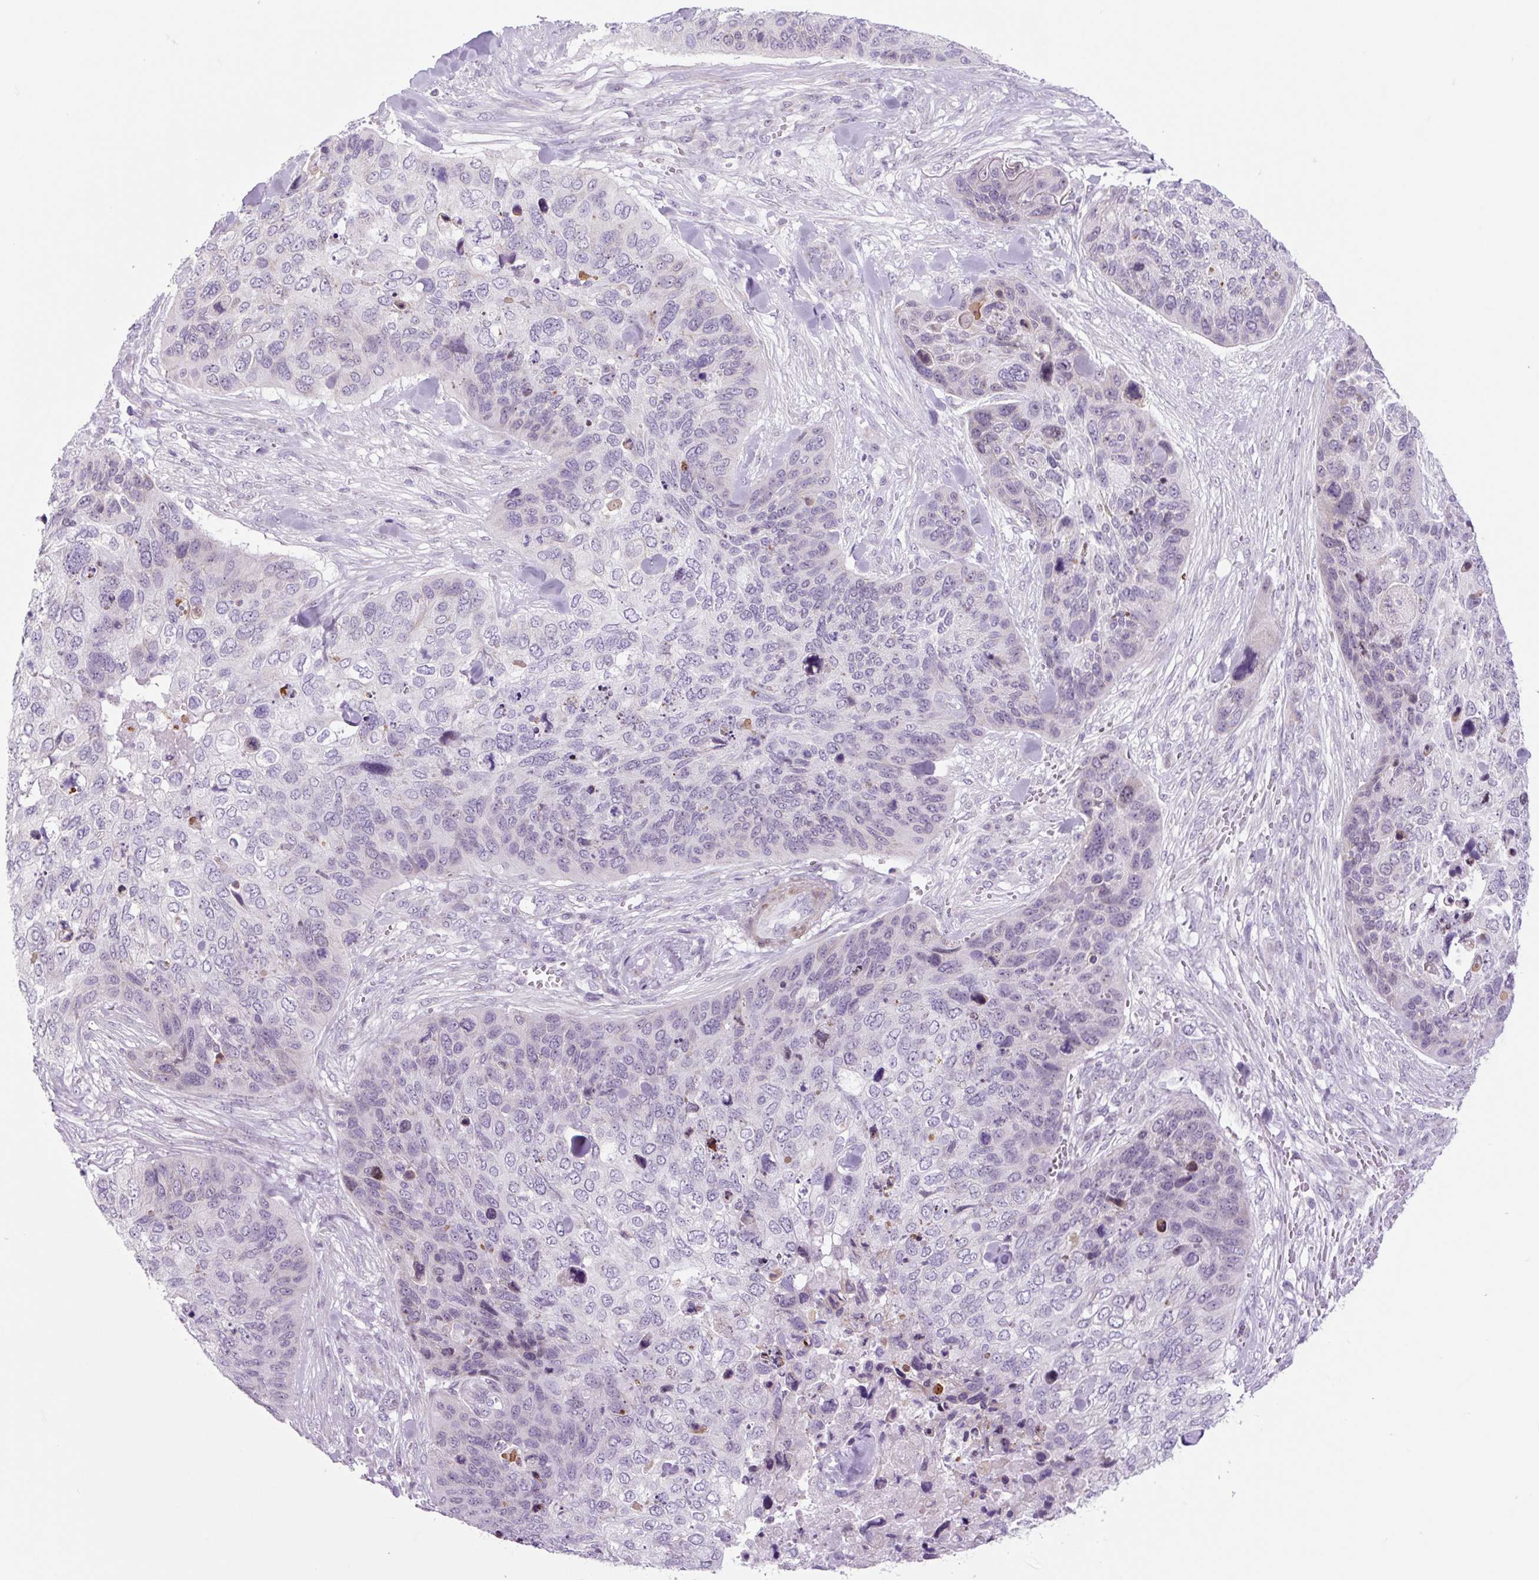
{"staining": {"intensity": "negative", "quantity": "none", "location": "none"}, "tissue": "skin cancer", "cell_type": "Tumor cells", "image_type": "cancer", "snomed": [{"axis": "morphology", "description": "Basal cell carcinoma"}, {"axis": "topography", "description": "Skin"}], "caption": "High magnification brightfield microscopy of basal cell carcinoma (skin) stained with DAB (brown) and counterstained with hematoxylin (blue): tumor cells show no significant staining.", "gene": "RRS1", "patient": {"sex": "female", "age": 74}}